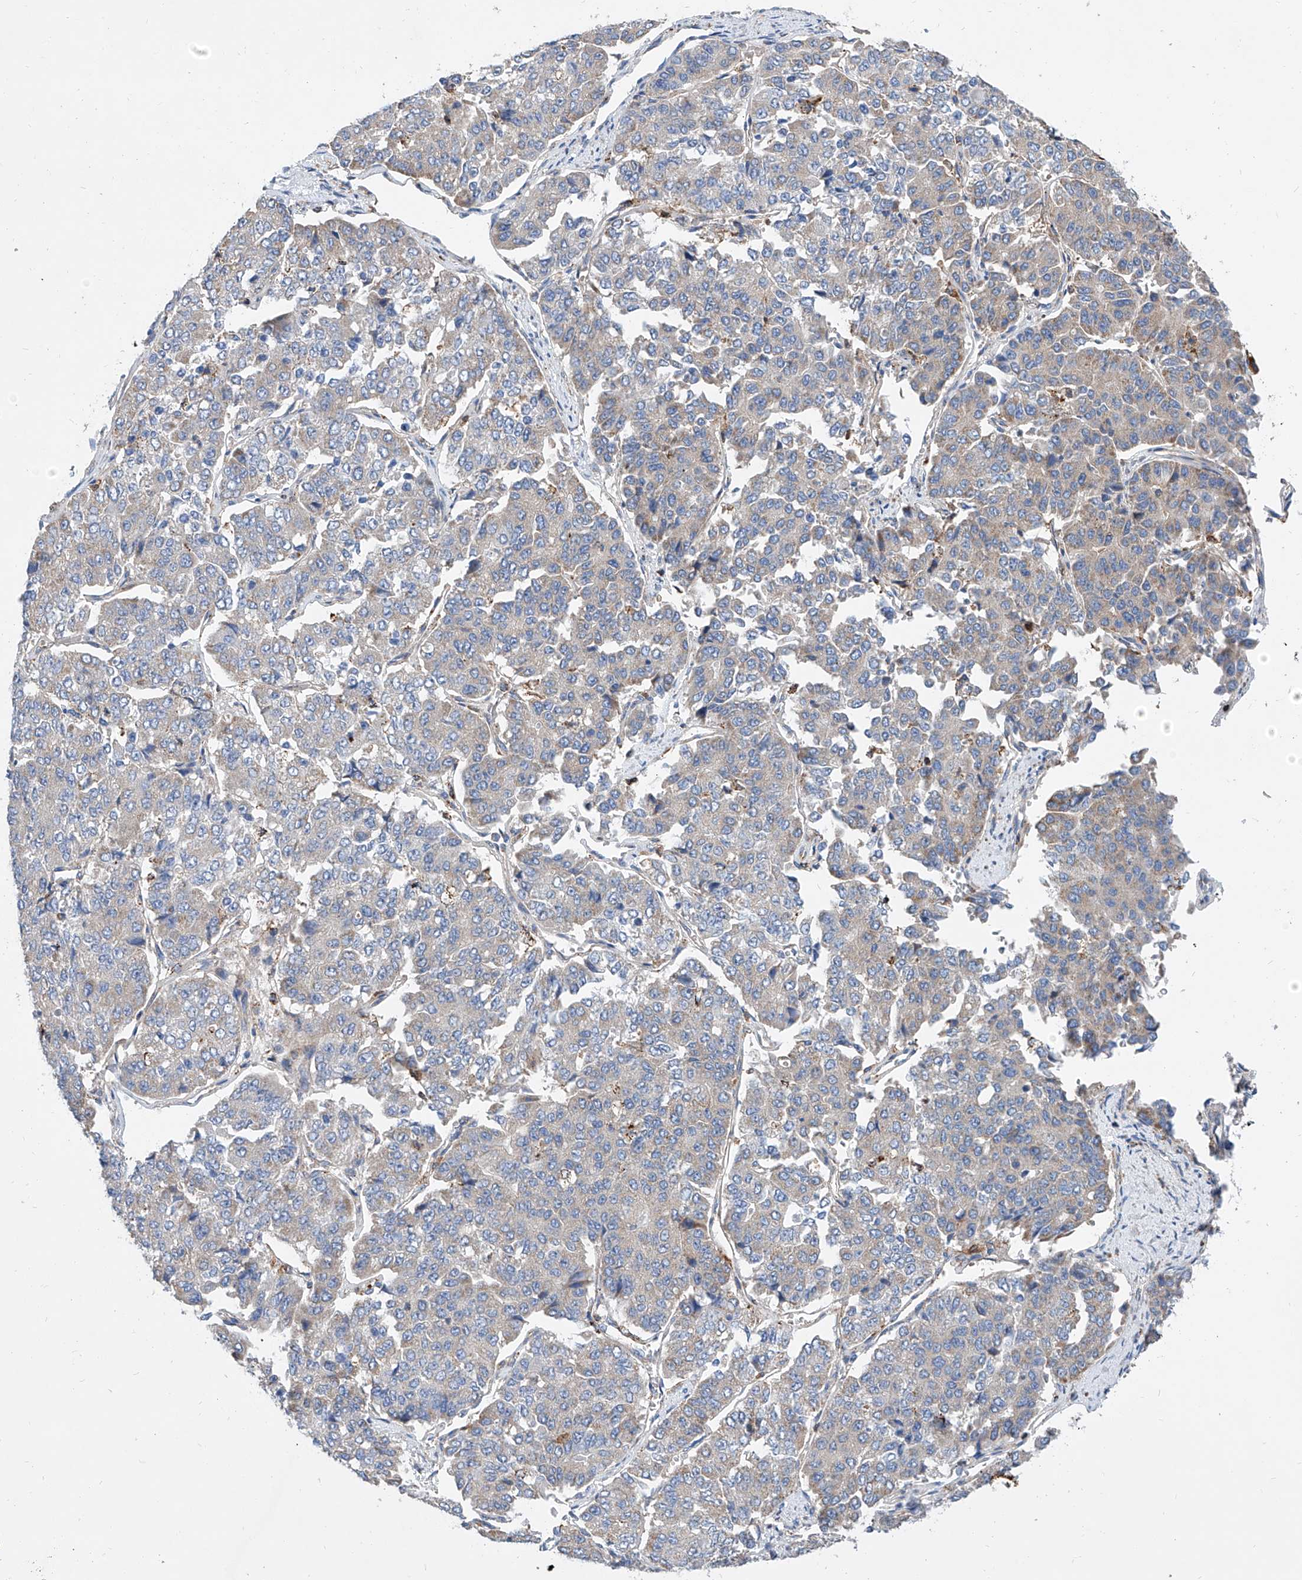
{"staining": {"intensity": "weak", "quantity": "<25%", "location": "cytoplasmic/membranous"}, "tissue": "pancreatic cancer", "cell_type": "Tumor cells", "image_type": "cancer", "snomed": [{"axis": "morphology", "description": "Adenocarcinoma, NOS"}, {"axis": "topography", "description": "Pancreas"}], "caption": "Histopathology image shows no protein staining in tumor cells of pancreatic adenocarcinoma tissue.", "gene": "CPNE5", "patient": {"sex": "male", "age": 50}}